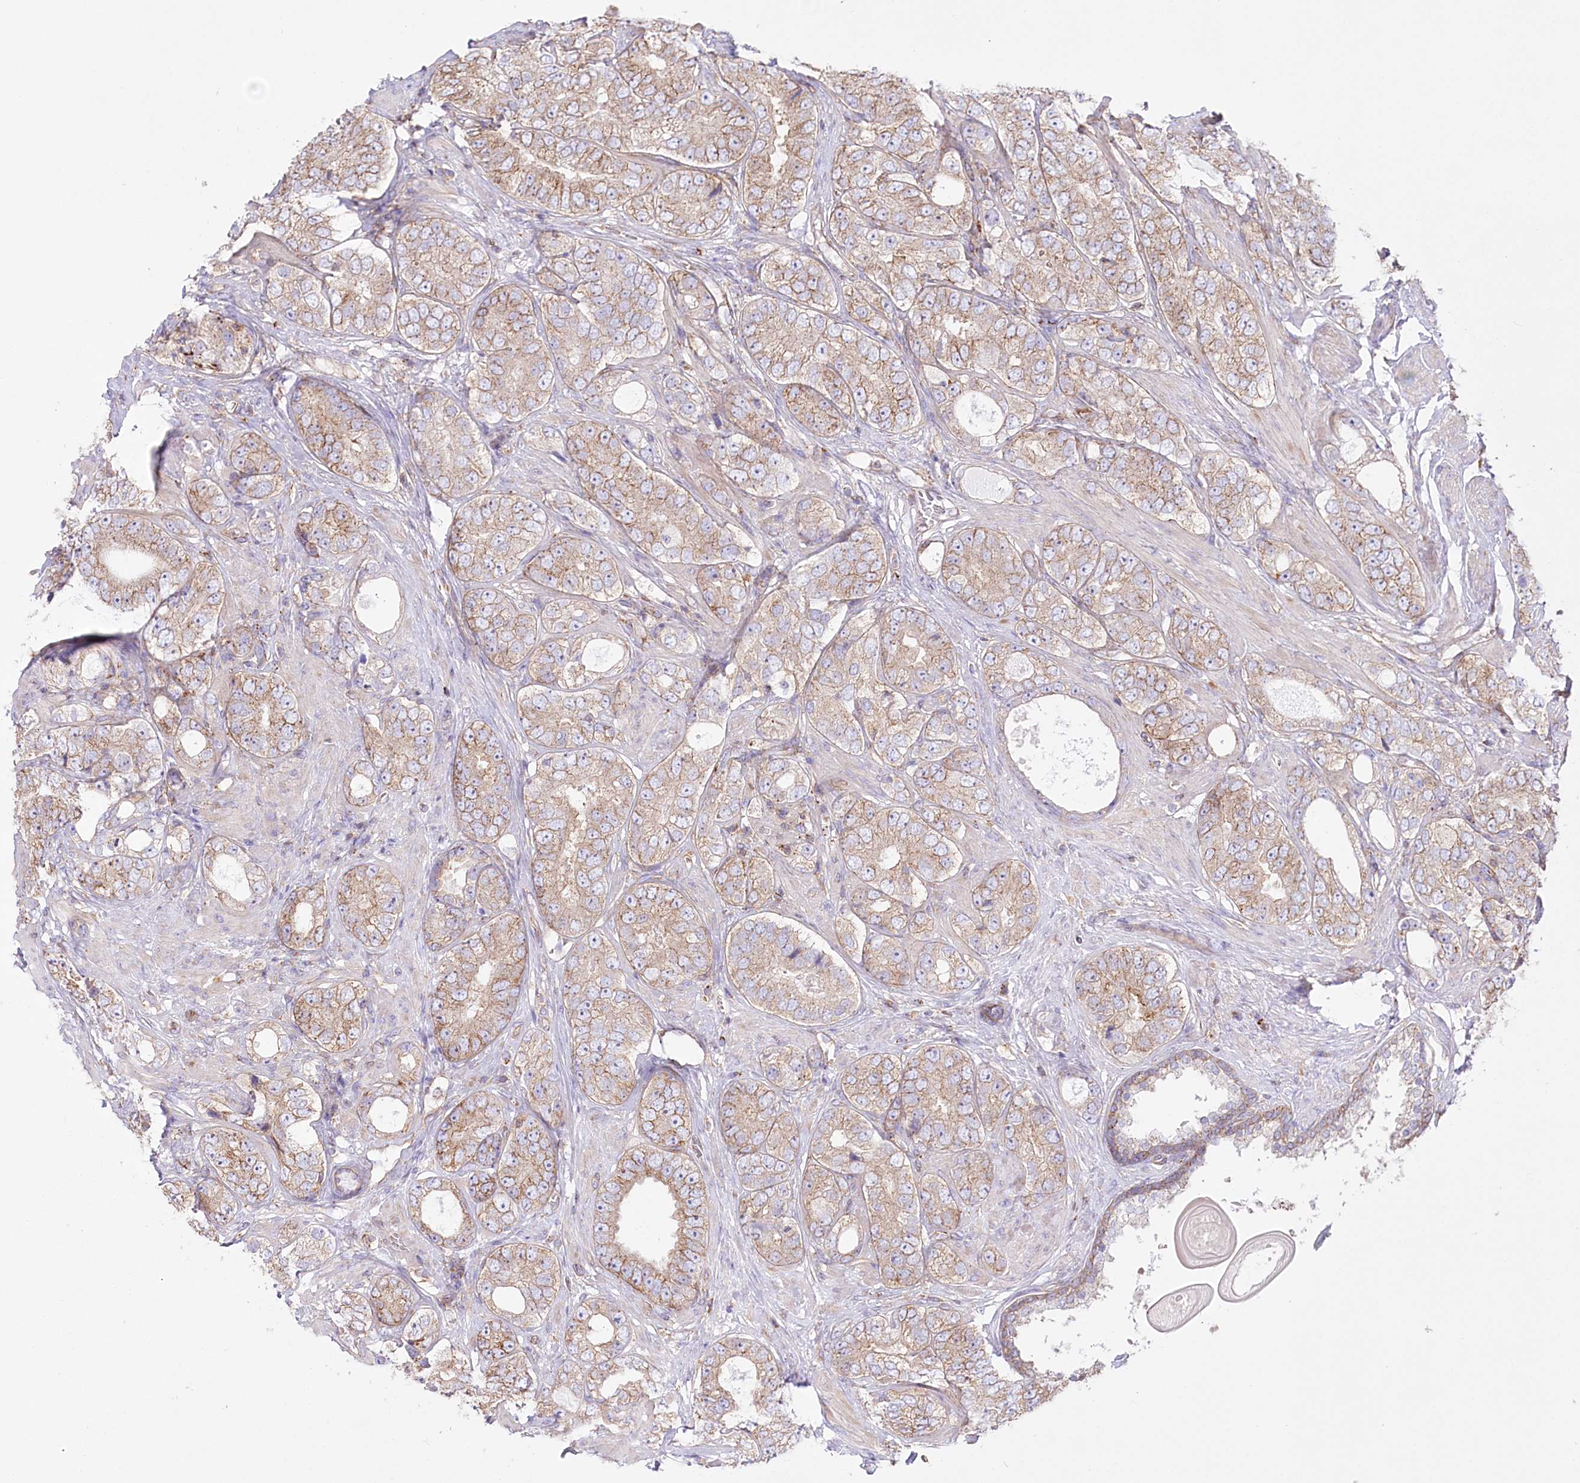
{"staining": {"intensity": "weak", "quantity": ">75%", "location": "cytoplasmic/membranous"}, "tissue": "prostate cancer", "cell_type": "Tumor cells", "image_type": "cancer", "snomed": [{"axis": "morphology", "description": "Adenocarcinoma, High grade"}, {"axis": "topography", "description": "Prostate"}], "caption": "This histopathology image displays IHC staining of adenocarcinoma (high-grade) (prostate), with low weak cytoplasmic/membranous positivity in approximately >75% of tumor cells.", "gene": "FAM216A", "patient": {"sex": "male", "age": 56}}